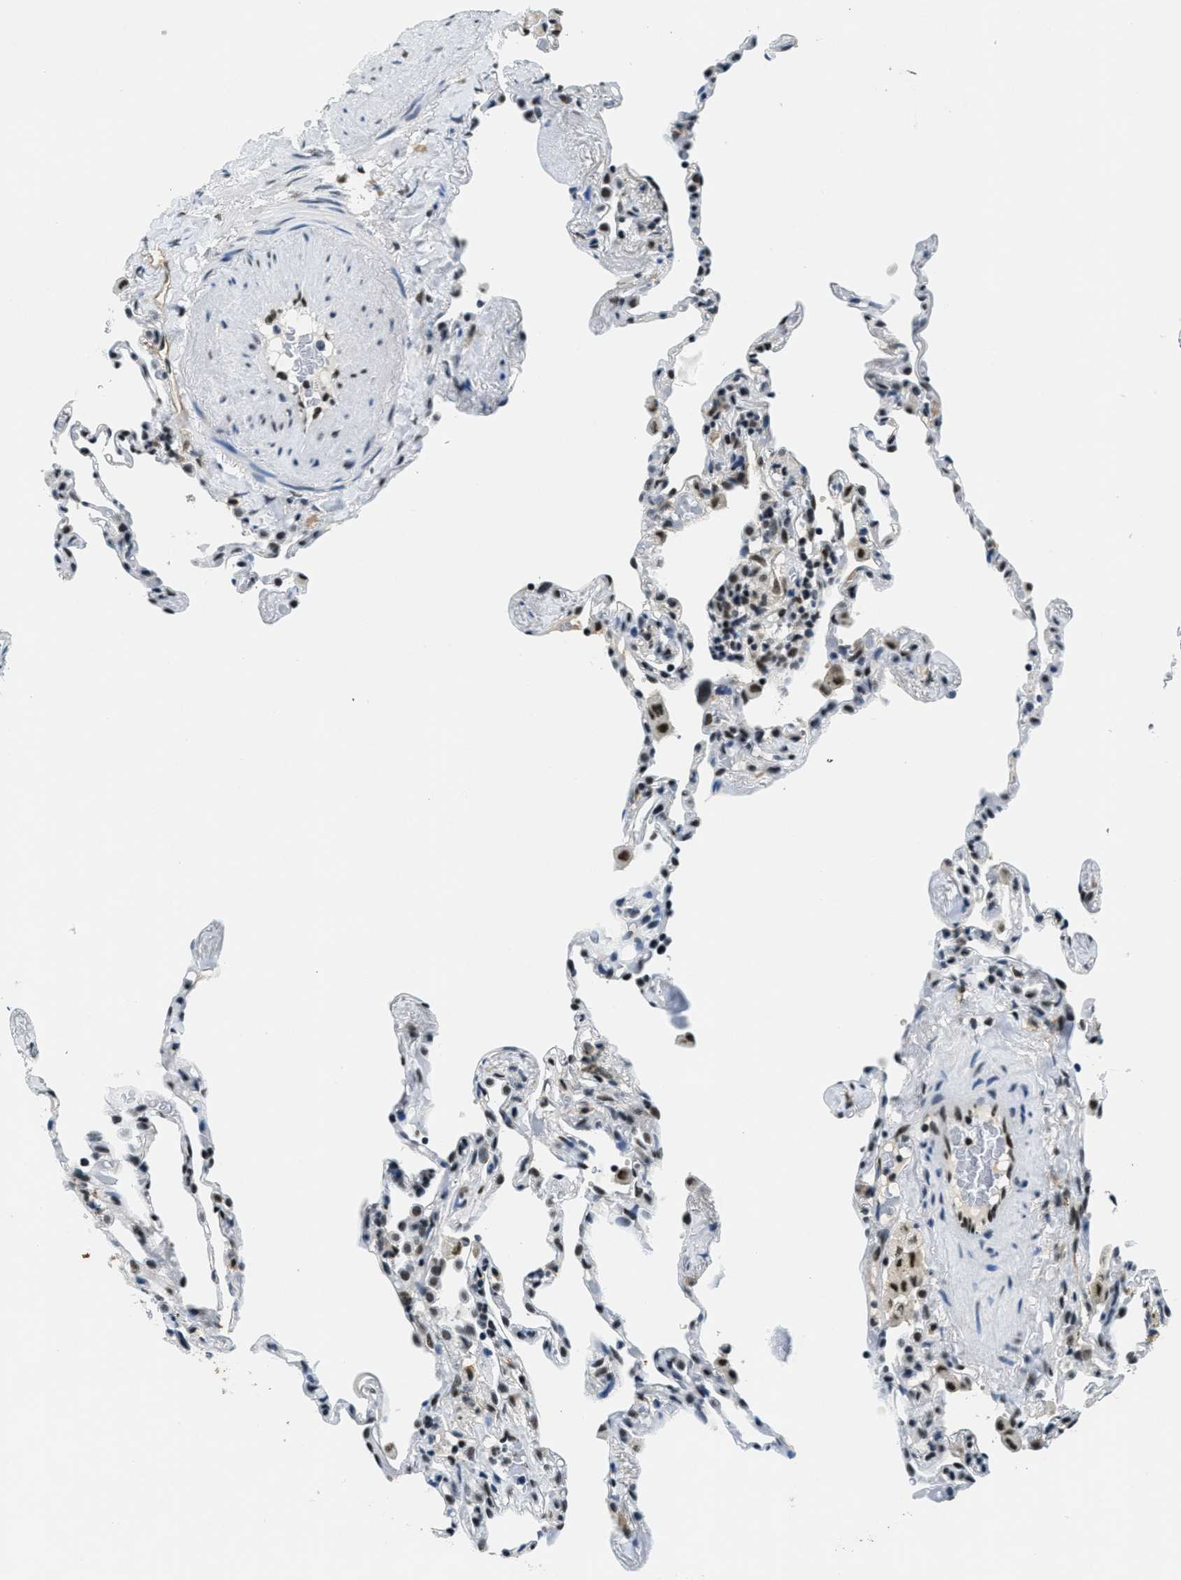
{"staining": {"intensity": "strong", "quantity": "25%-75%", "location": "nuclear"}, "tissue": "lung", "cell_type": "Alveolar cells", "image_type": "normal", "snomed": [{"axis": "morphology", "description": "Normal tissue, NOS"}, {"axis": "topography", "description": "Lung"}], "caption": "A micrograph of human lung stained for a protein exhibits strong nuclear brown staining in alveolar cells.", "gene": "SSB", "patient": {"sex": "male", "age": 59}}